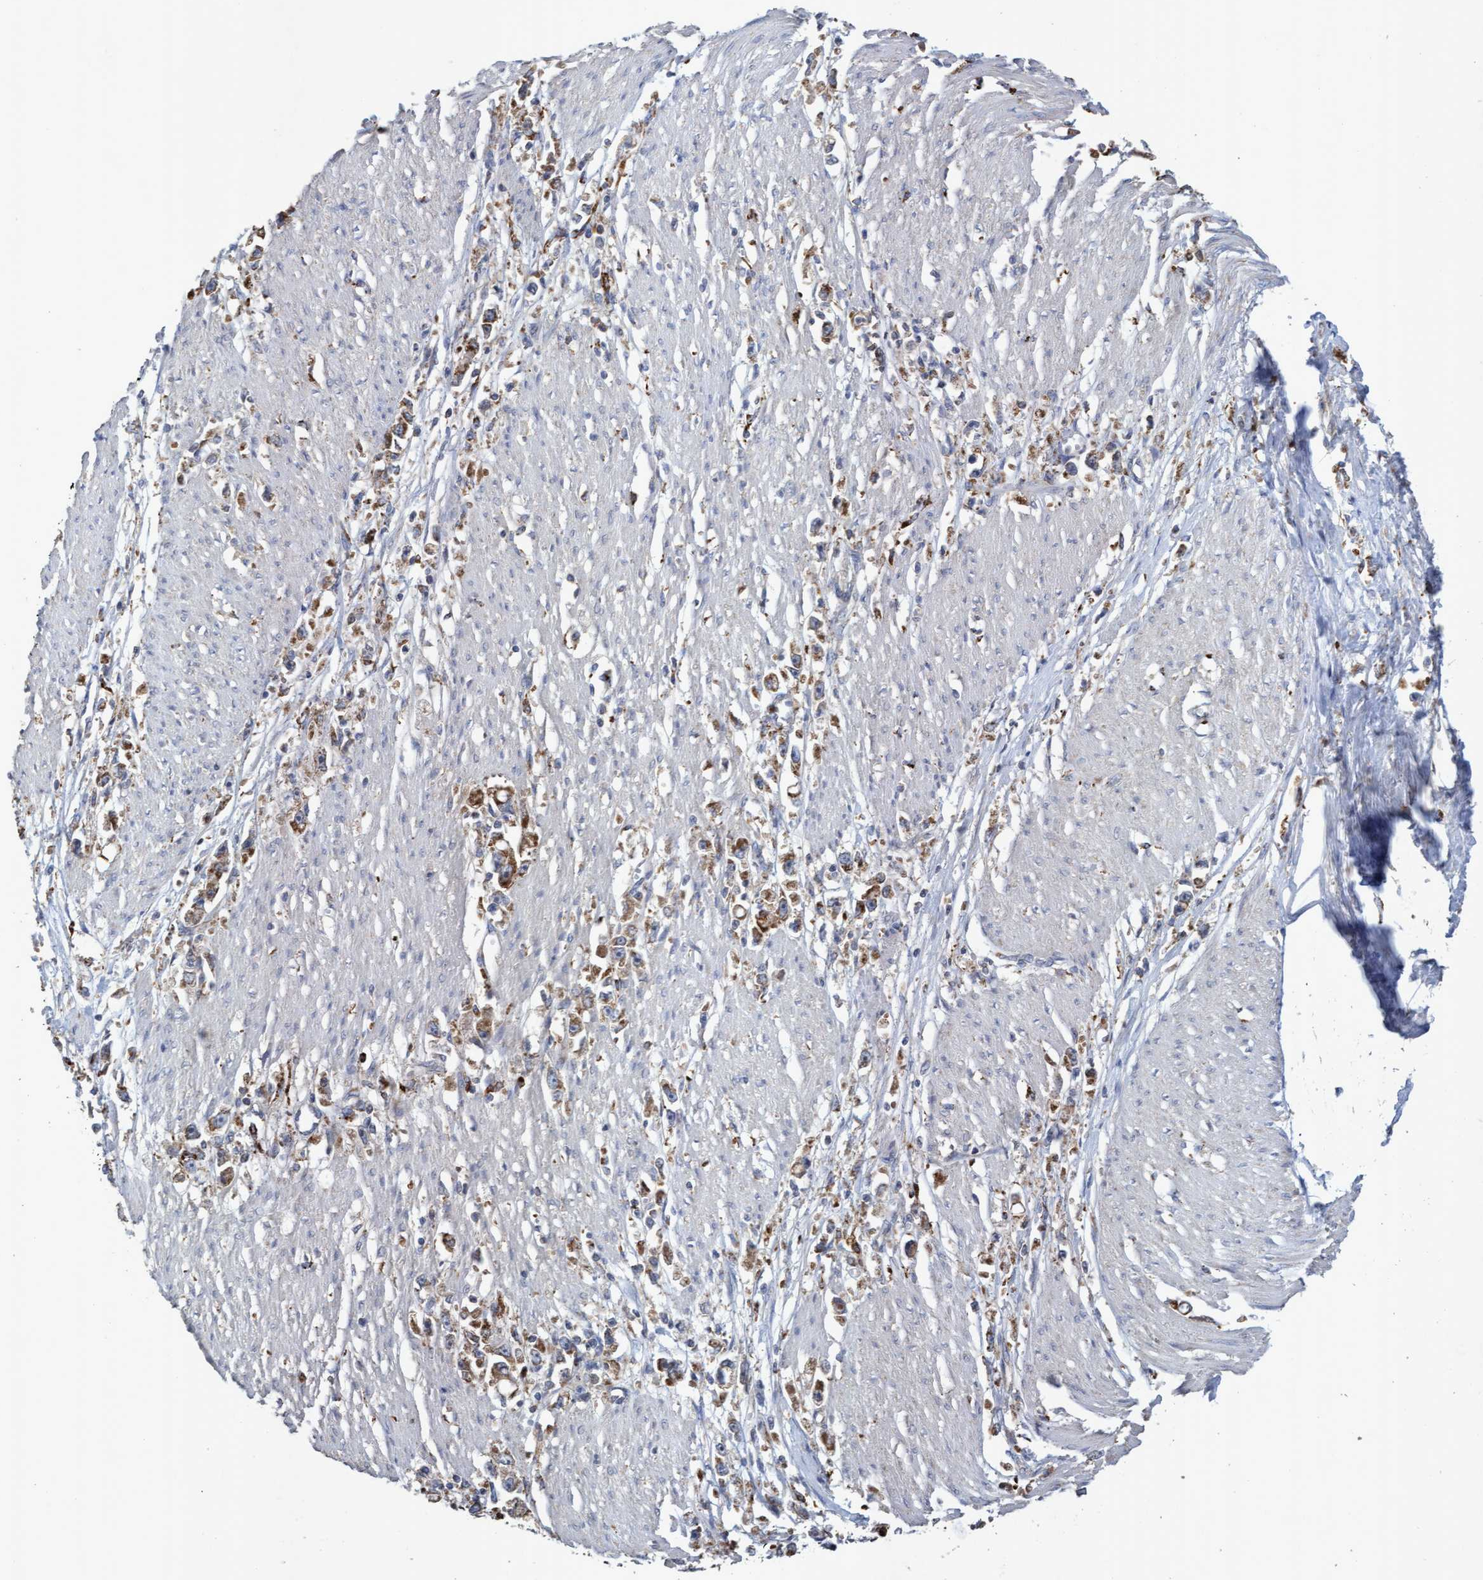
{"staining": {"intensity": "moderate", "quantity": ">75%", "location": "cytoplasmic/membranous"}, "tissue": "stomach cancer", "cell_type": "Tumor cells", "image_type": "cancer", "snomed": [{"axis": "morphology", "description": "Adenocarcinoma, NOS"}, {"axis": "topography", "description": "Stomach"}], "caption": "Moderate cytoplasmic/membranous staining for a protein is identified in about >75% of tumor cells of stomach cancer (adenocarcinoma) using immunohistochemistry.", "gene": "ATPAF2", "patient": {"sex": "female", "age": 59}}